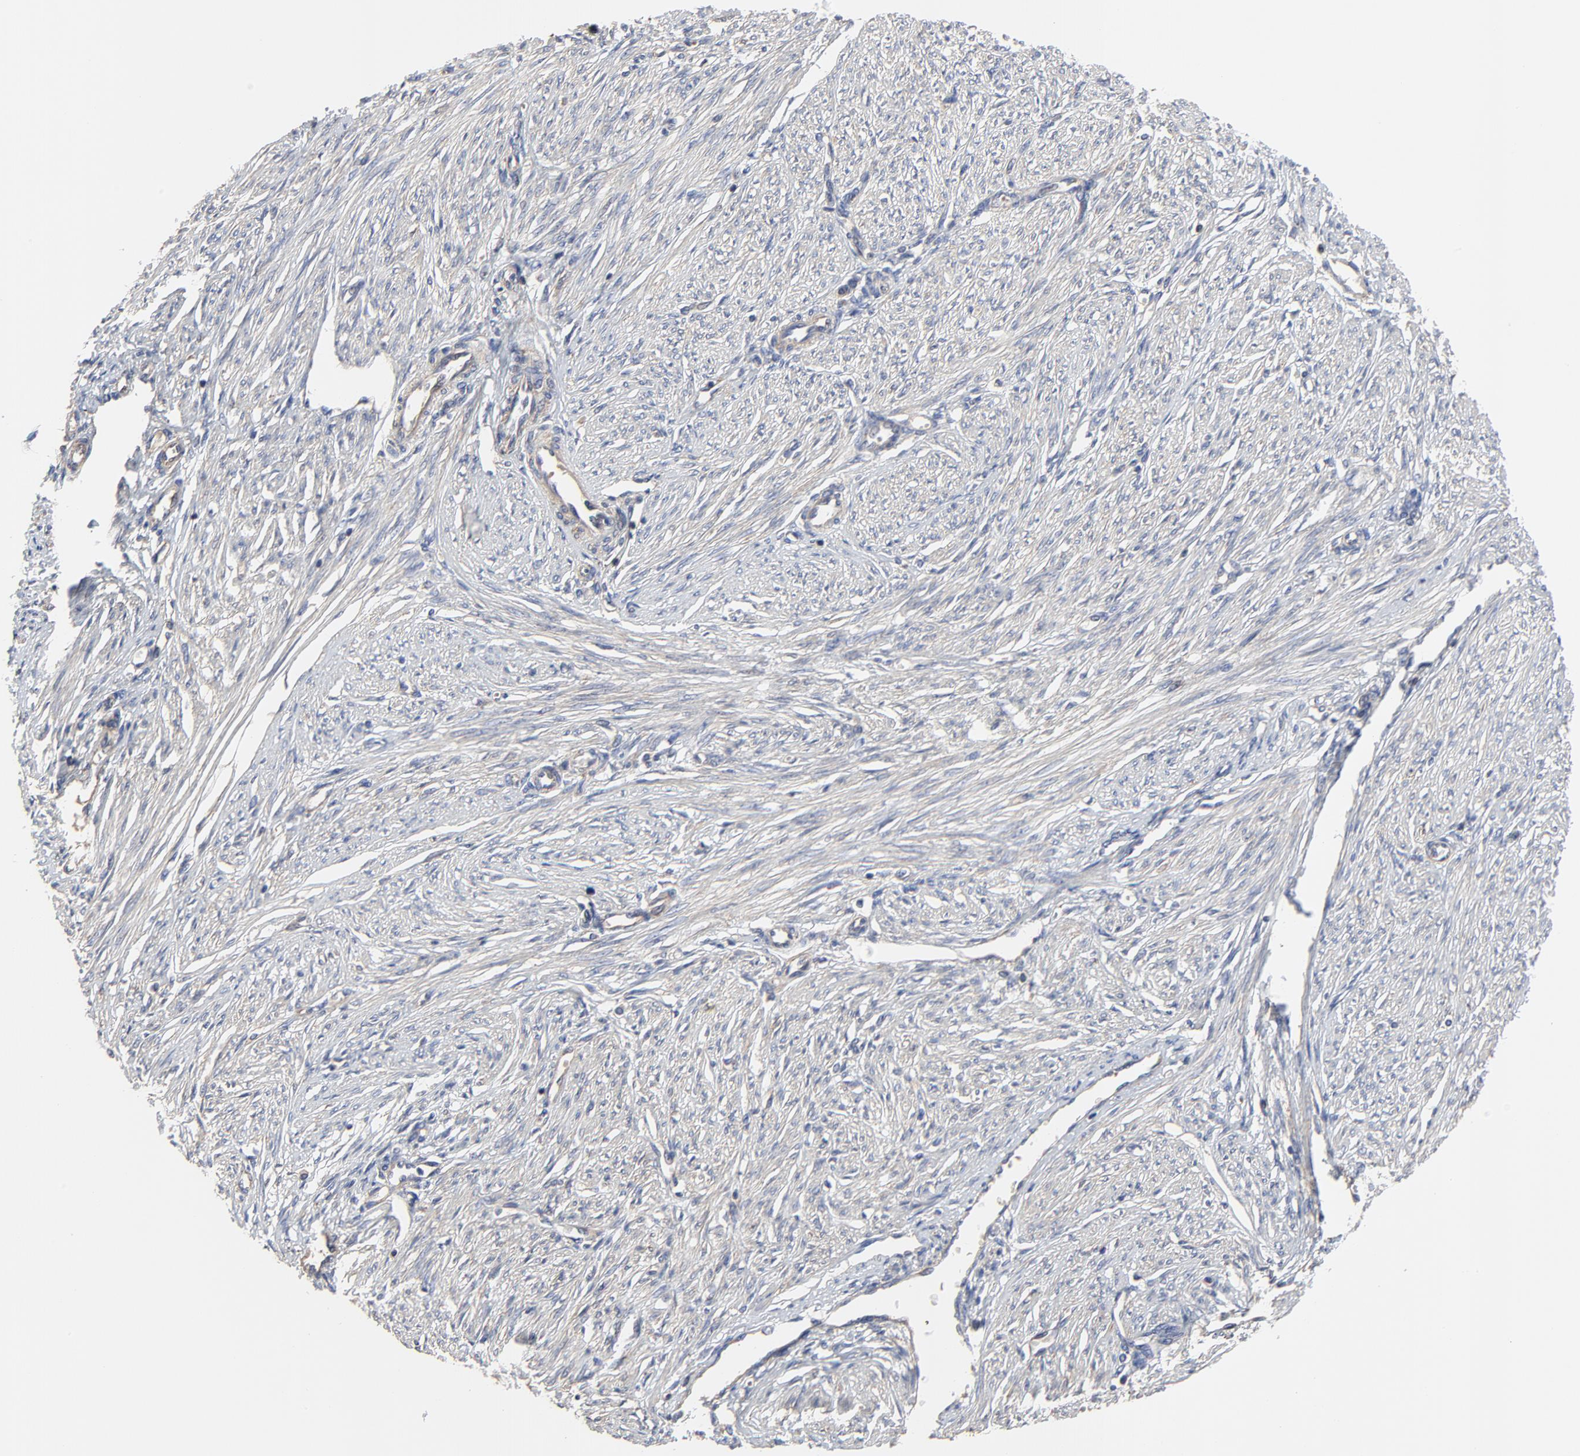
{"staining": {"intensity": "weak", "quantity": "25%-75%", "location": "cytoplasmic/membranous"}, "tissue": "endometrial cancer", "cell_type": "Tumor cells", "image_type": "cancer", "snomed": [{"axis": "morphology", "description": "Adenocarcinoma, NOS"}, {"axis": "topography", "description": "Endometrium"}], "caption": "IHC staining of endometrial cancer, which exhibits low levels of weak cytoplasmic/membranous staining in about 25%-75% of tumor cells indicating weak cytoplasmic/membranous protein expression. The staining was performed using DAB (brown) for protein detection and nuclei were counterstained in hematoxylin (blue).", "gene": "NXF3", "patient": {"sex": "female", "age": 51}}